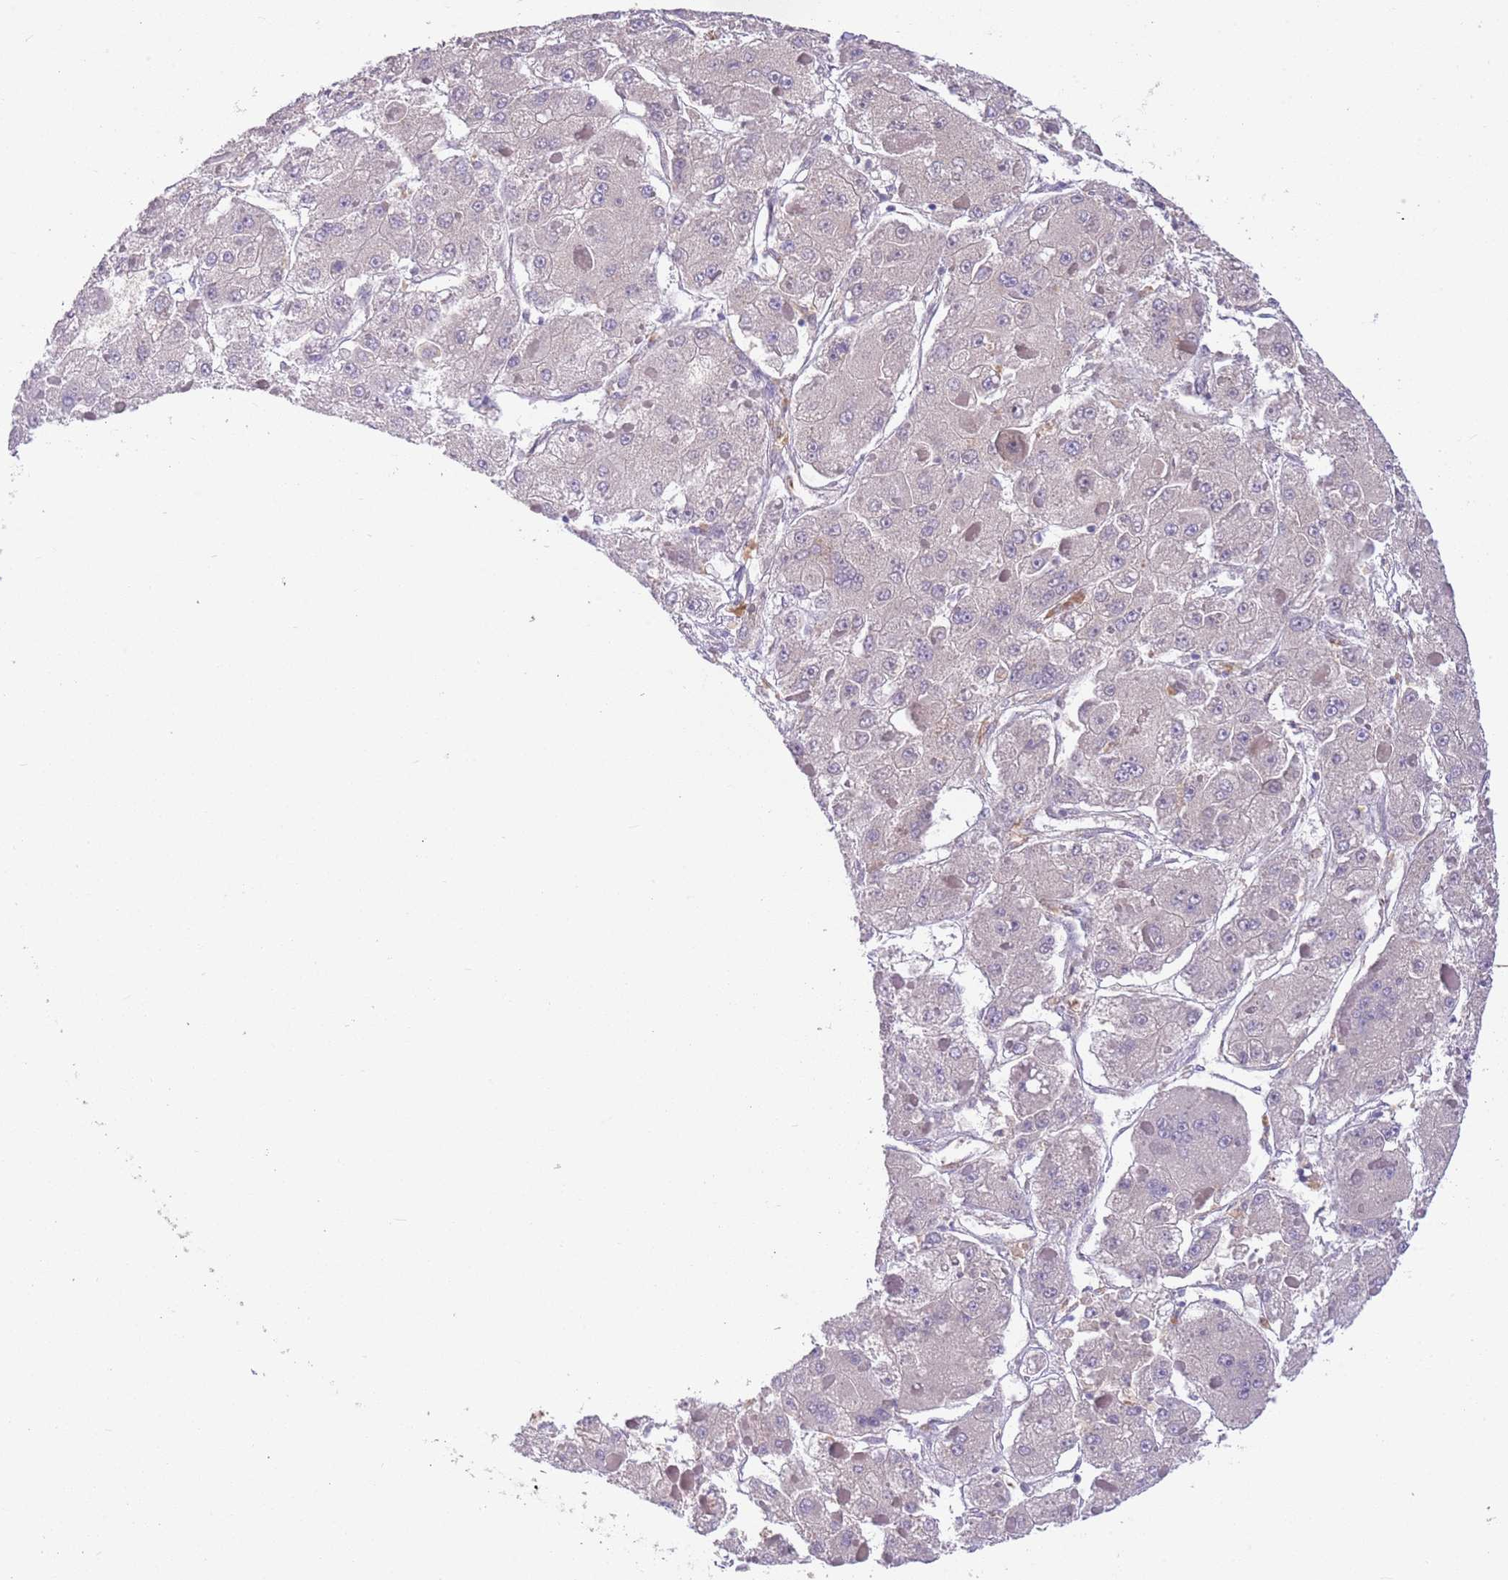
{"staining": {"intensity": "negative", "quantity": "none", "location": "none"}, "tissue": "liver cancer", "cell_type": "Tumor cells", "image_type": "cancer", "snomed": [{"axis": "morphology", "description": "Carcinoma, Hepatocellular, NOS"}, {"axis": "topography", "description": "Liver"}], "caption": "Tumor cells are negative for protein expression in human liver hepatocellular carcinoma.", "gene": "IGFL4", "patient": {"sex": "female", "age": 73}}